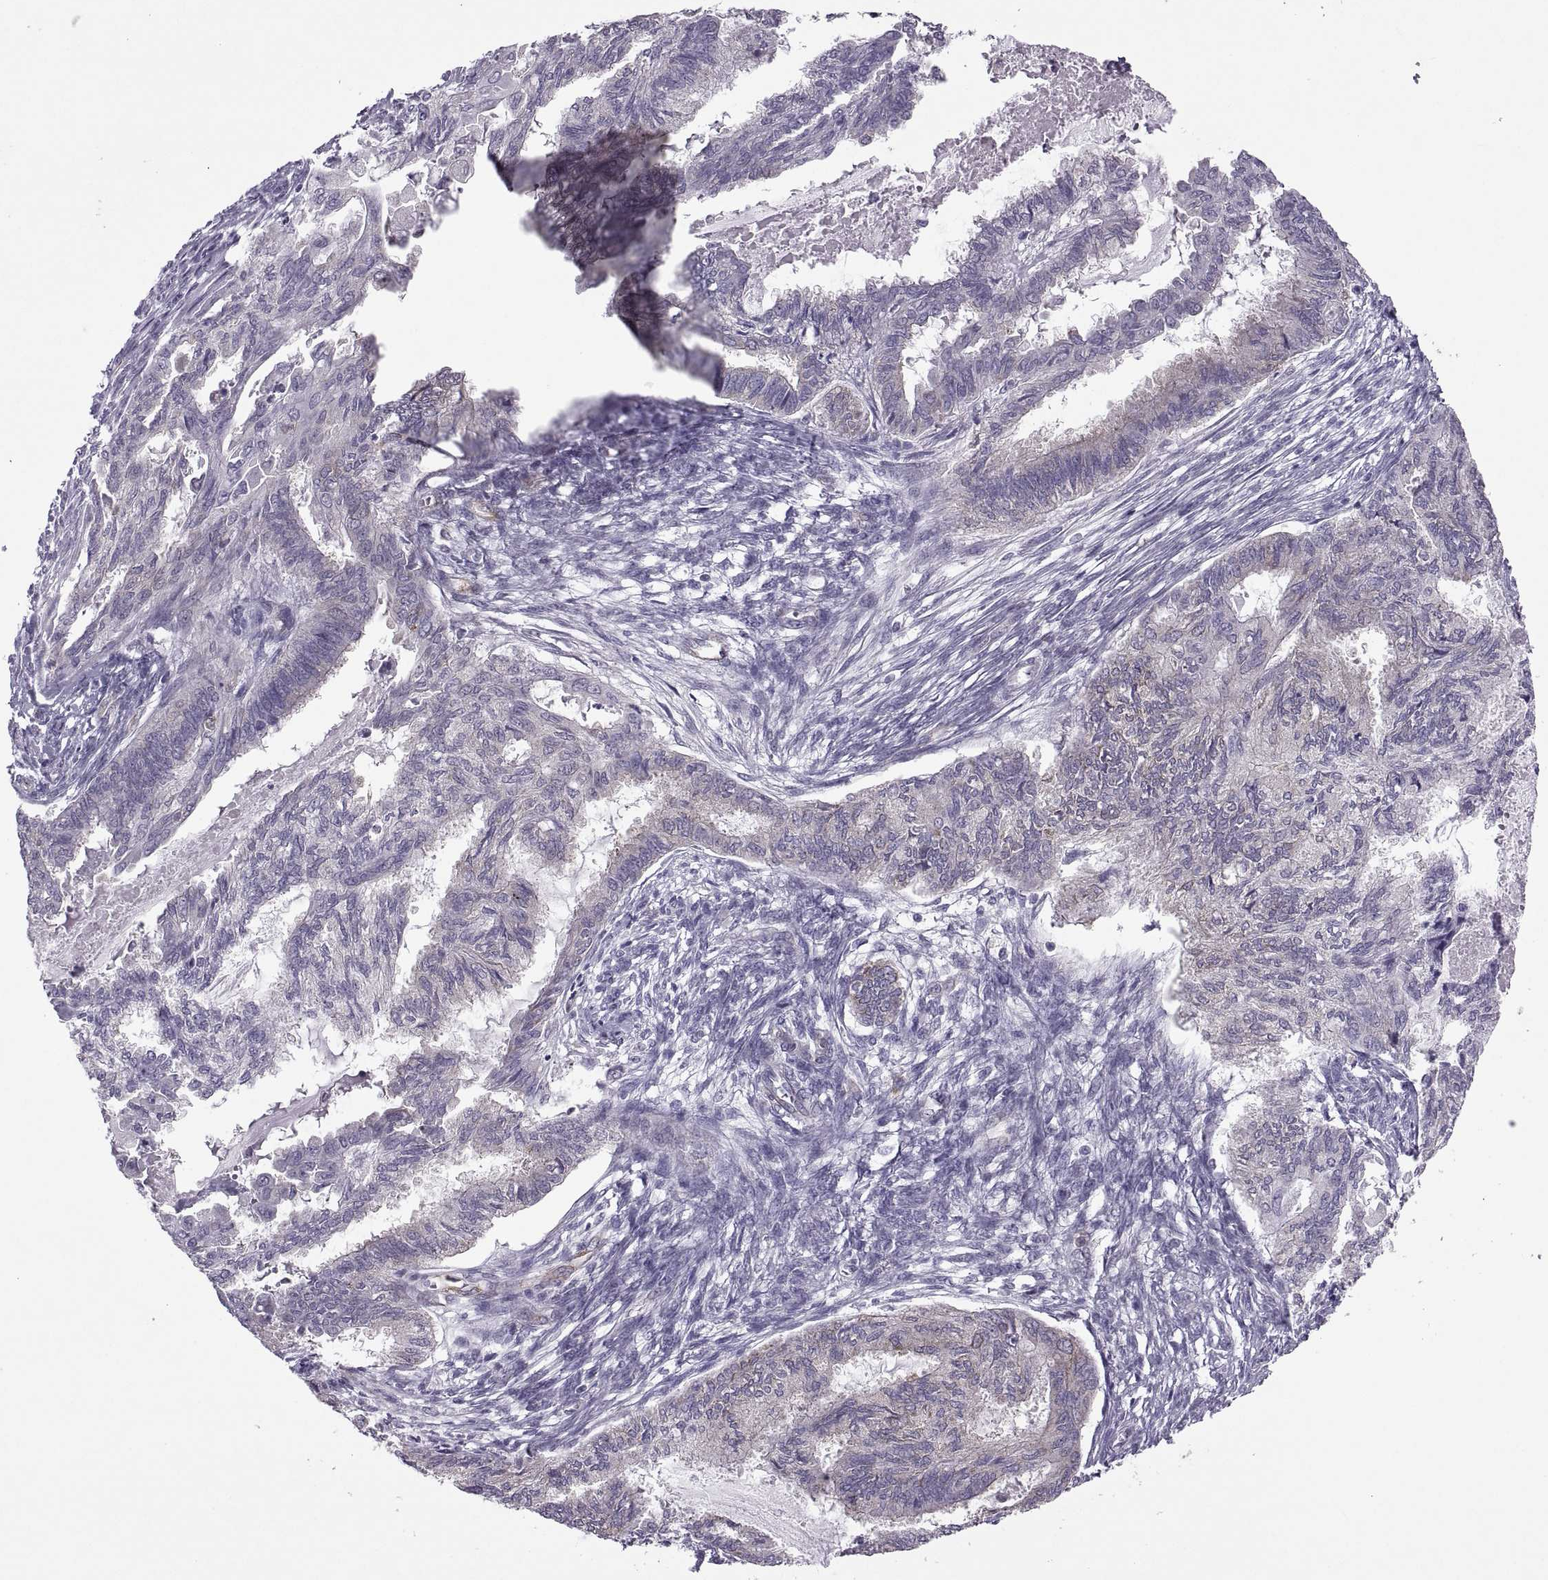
{"staining": {"intensity": "weak", "quantity": "25%-75%", "location": "cytoplasmic/membranous,nuclear"}, "tissue": "endometrial cancer", "cell_type": "Tumor cells", "image_type": "cancer", "snomed": [{"axis": "morphology", "description": "Adenocarcinoma, NOS"}, {"axis": "topography", "description": "Endometrium"}], "caption": "This is an image of immunohistochemistry staining of endometrial adenocarcinoma, which shows weak expression in the cytoplasmic/membranous and nuclear of tumor cells.", "gene": "PABPC1", "patient": {"sex": "female", "age": 86}}